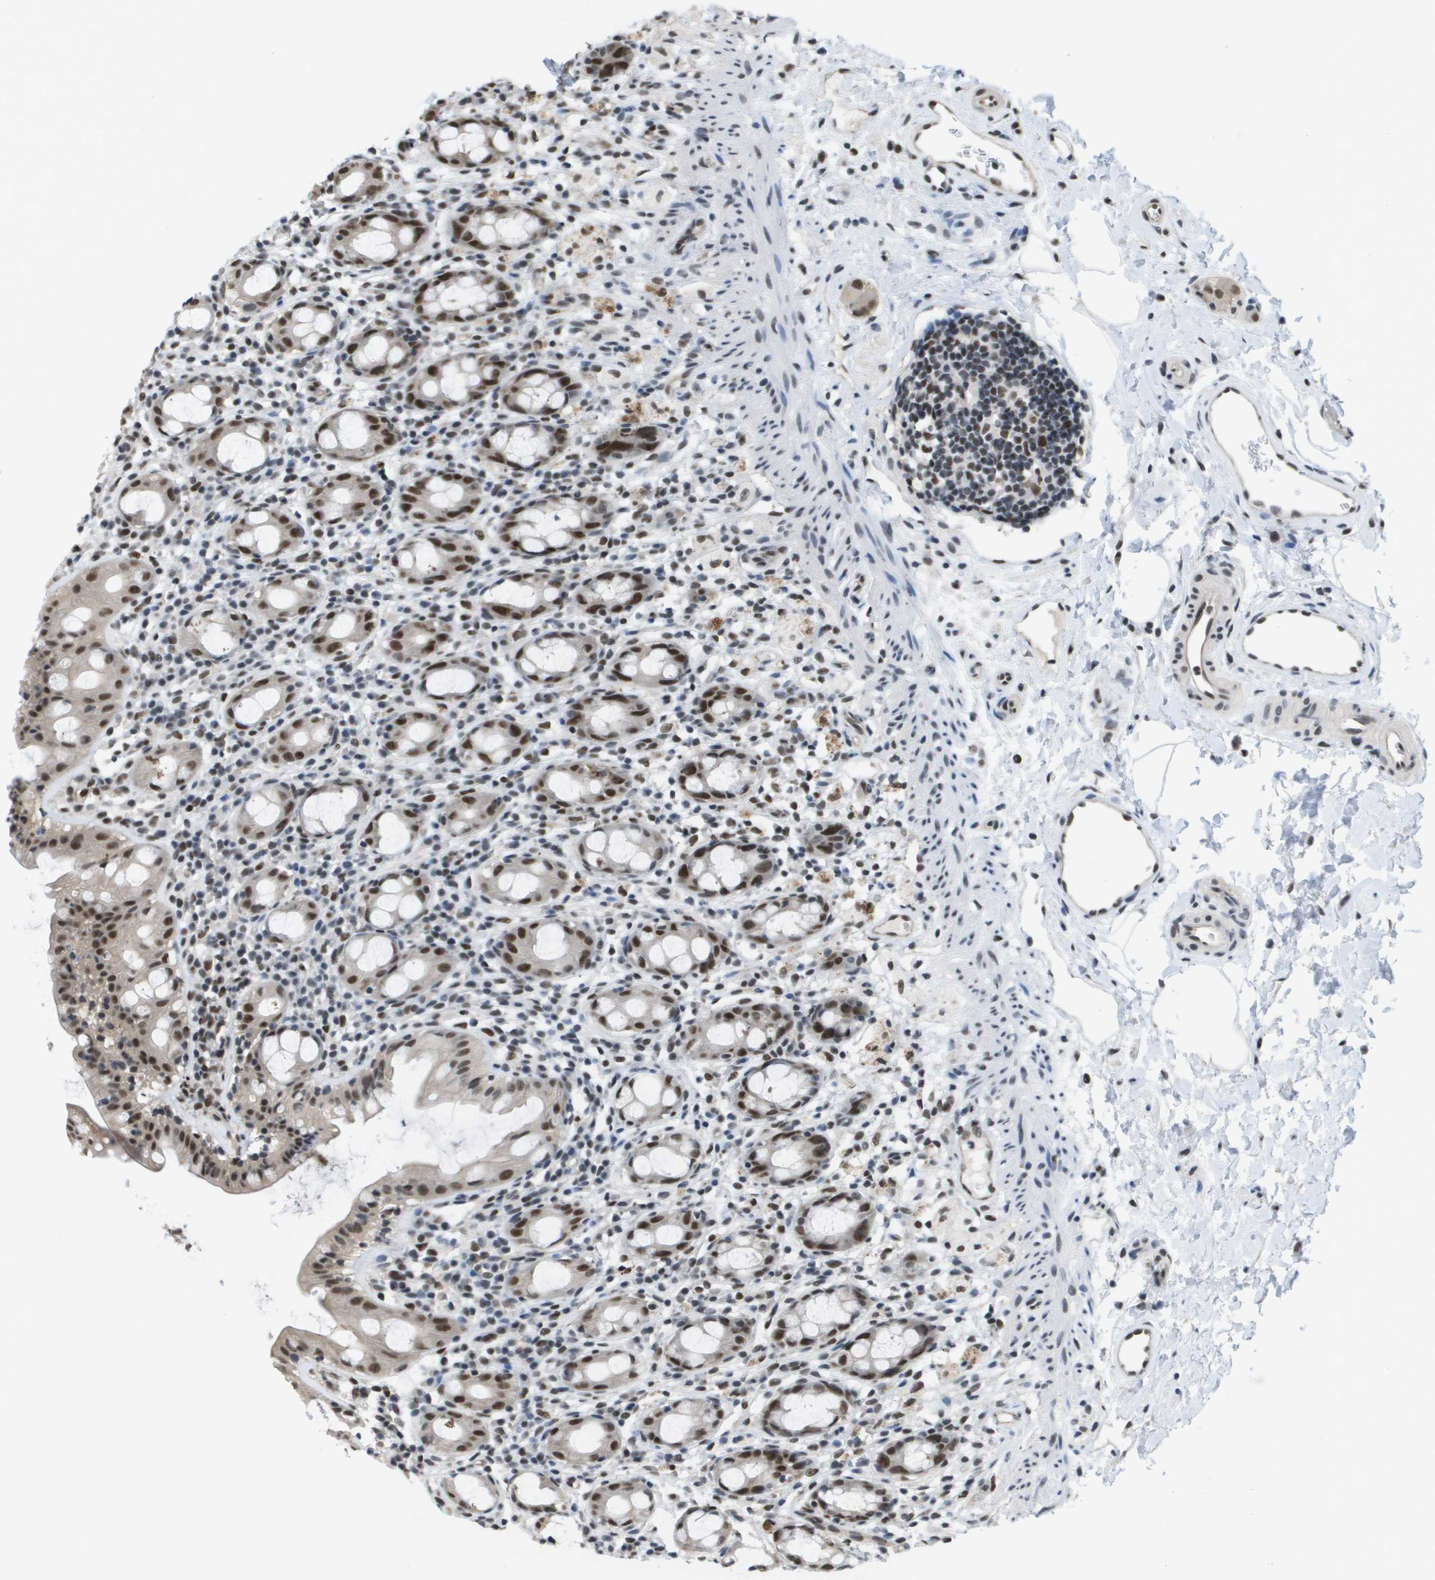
{"staining": {"intensity": "moderate", "quantity": ">75%", "location": "nuclear"}, "tissue": "rectum", "cell_type": "Glandular cells", "image_type": "normal", "snomed": [{"axis": "morphology", "description": "Normal tissue, NOS"}, {"axis": "topography", "description": "Rectum"}], "caption": "Immunohistochemical staining of unremarkable human rectum reveals medium levels of moderate nuclear positivity in approximately >75% of glandular cells.", "gene": "ISY1", "patient": {"sex": "male", "age": 44}}